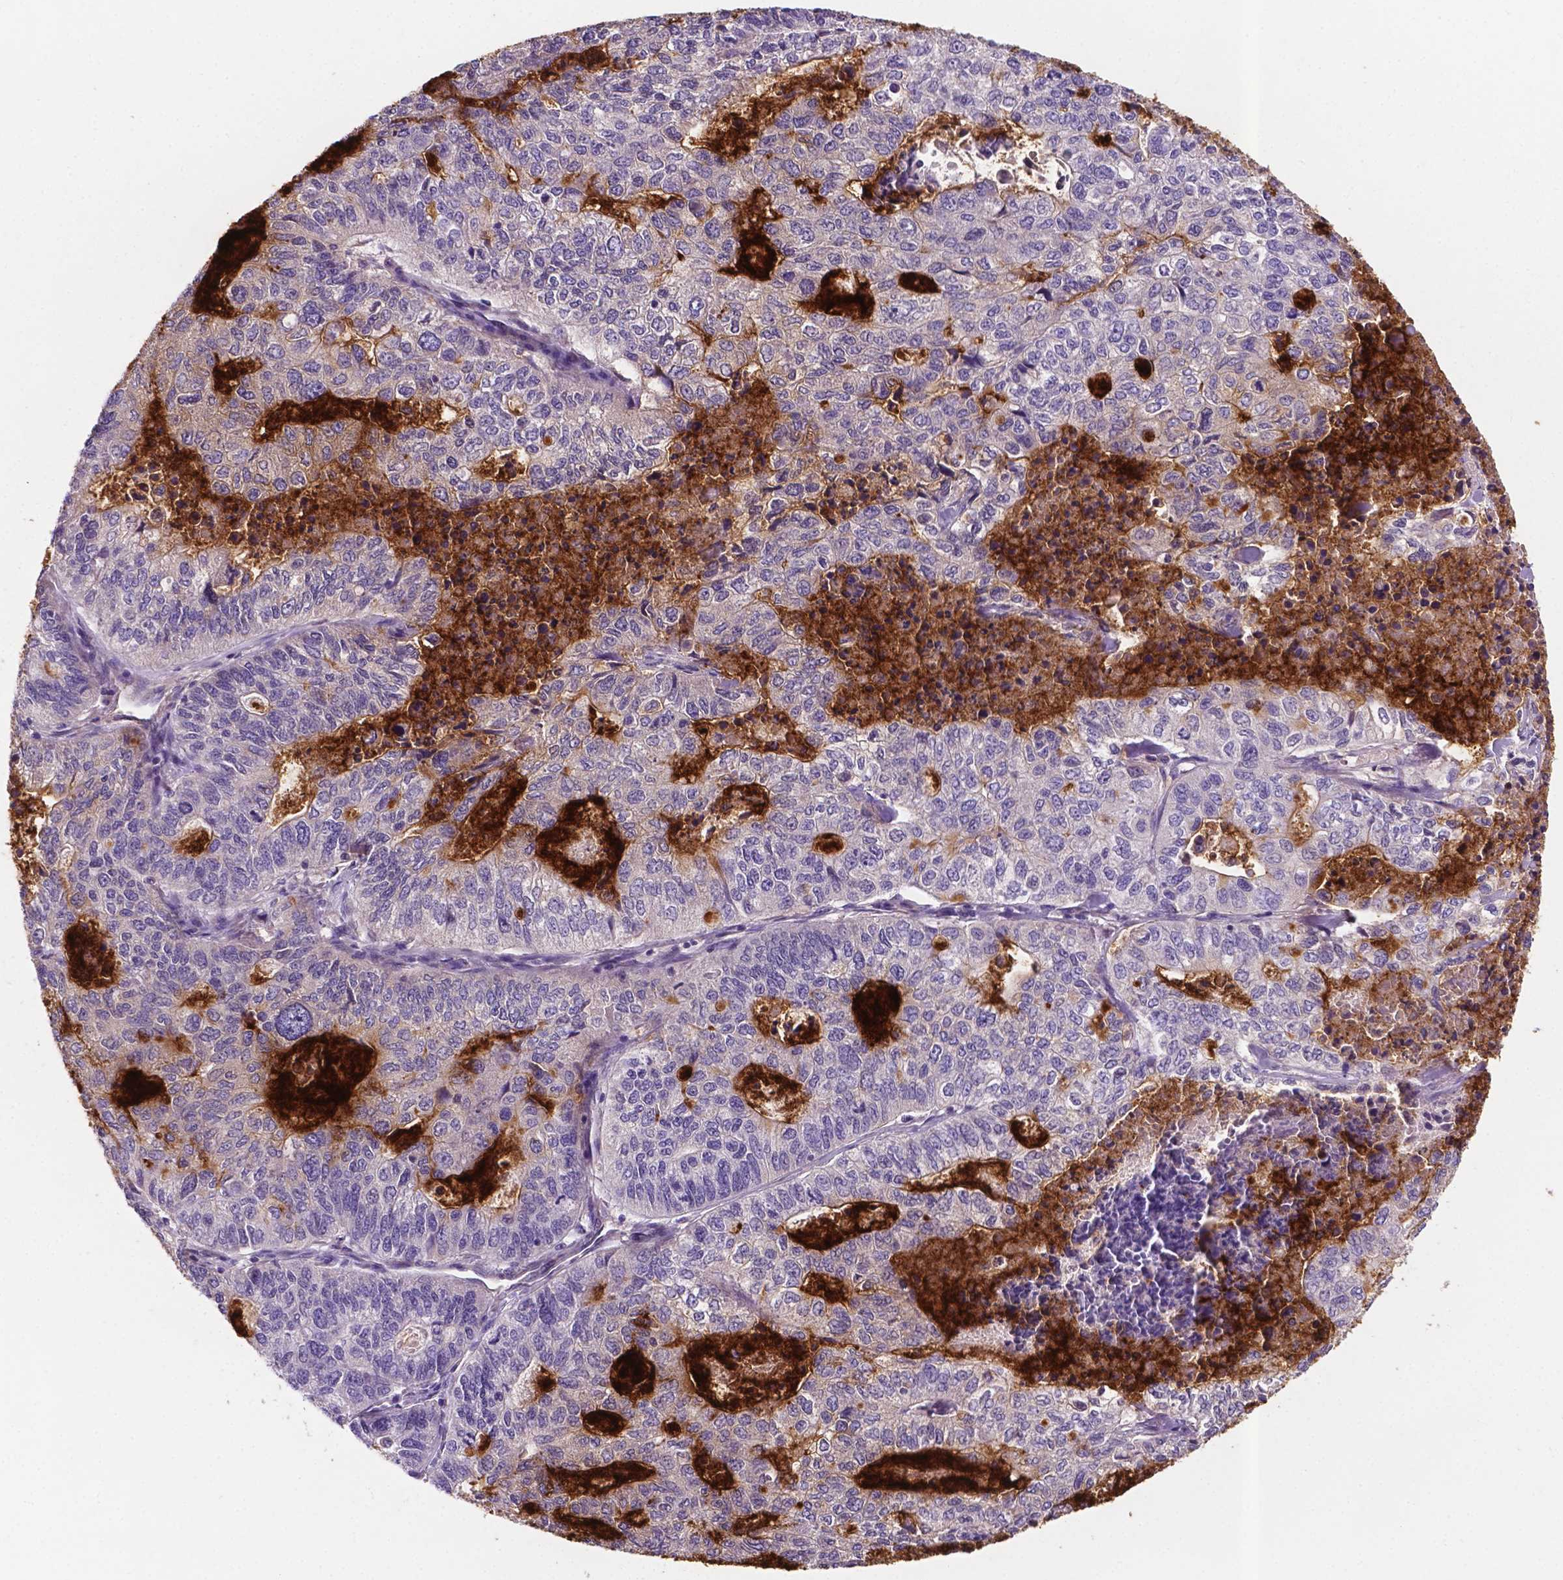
{"staining": {"intensity": "negative", "quantity": "none", "location": "none"}, "tissue": "stomach cancer", "cell_type": "Tumor cells", "image_type": "cancer", "snomed": [{"axis": "morphology", "description": "Adenocarcinoma, NOS"}, {"axis": "topography", "description": "Stomach, upper"}], "caption": "This is an immunohistochemistry (IHC) micrograph of stomach cancer. There is no expression in tumor cells.", "gene": "TM4SF20", "patient": {"sex": "female", "age": 67}}